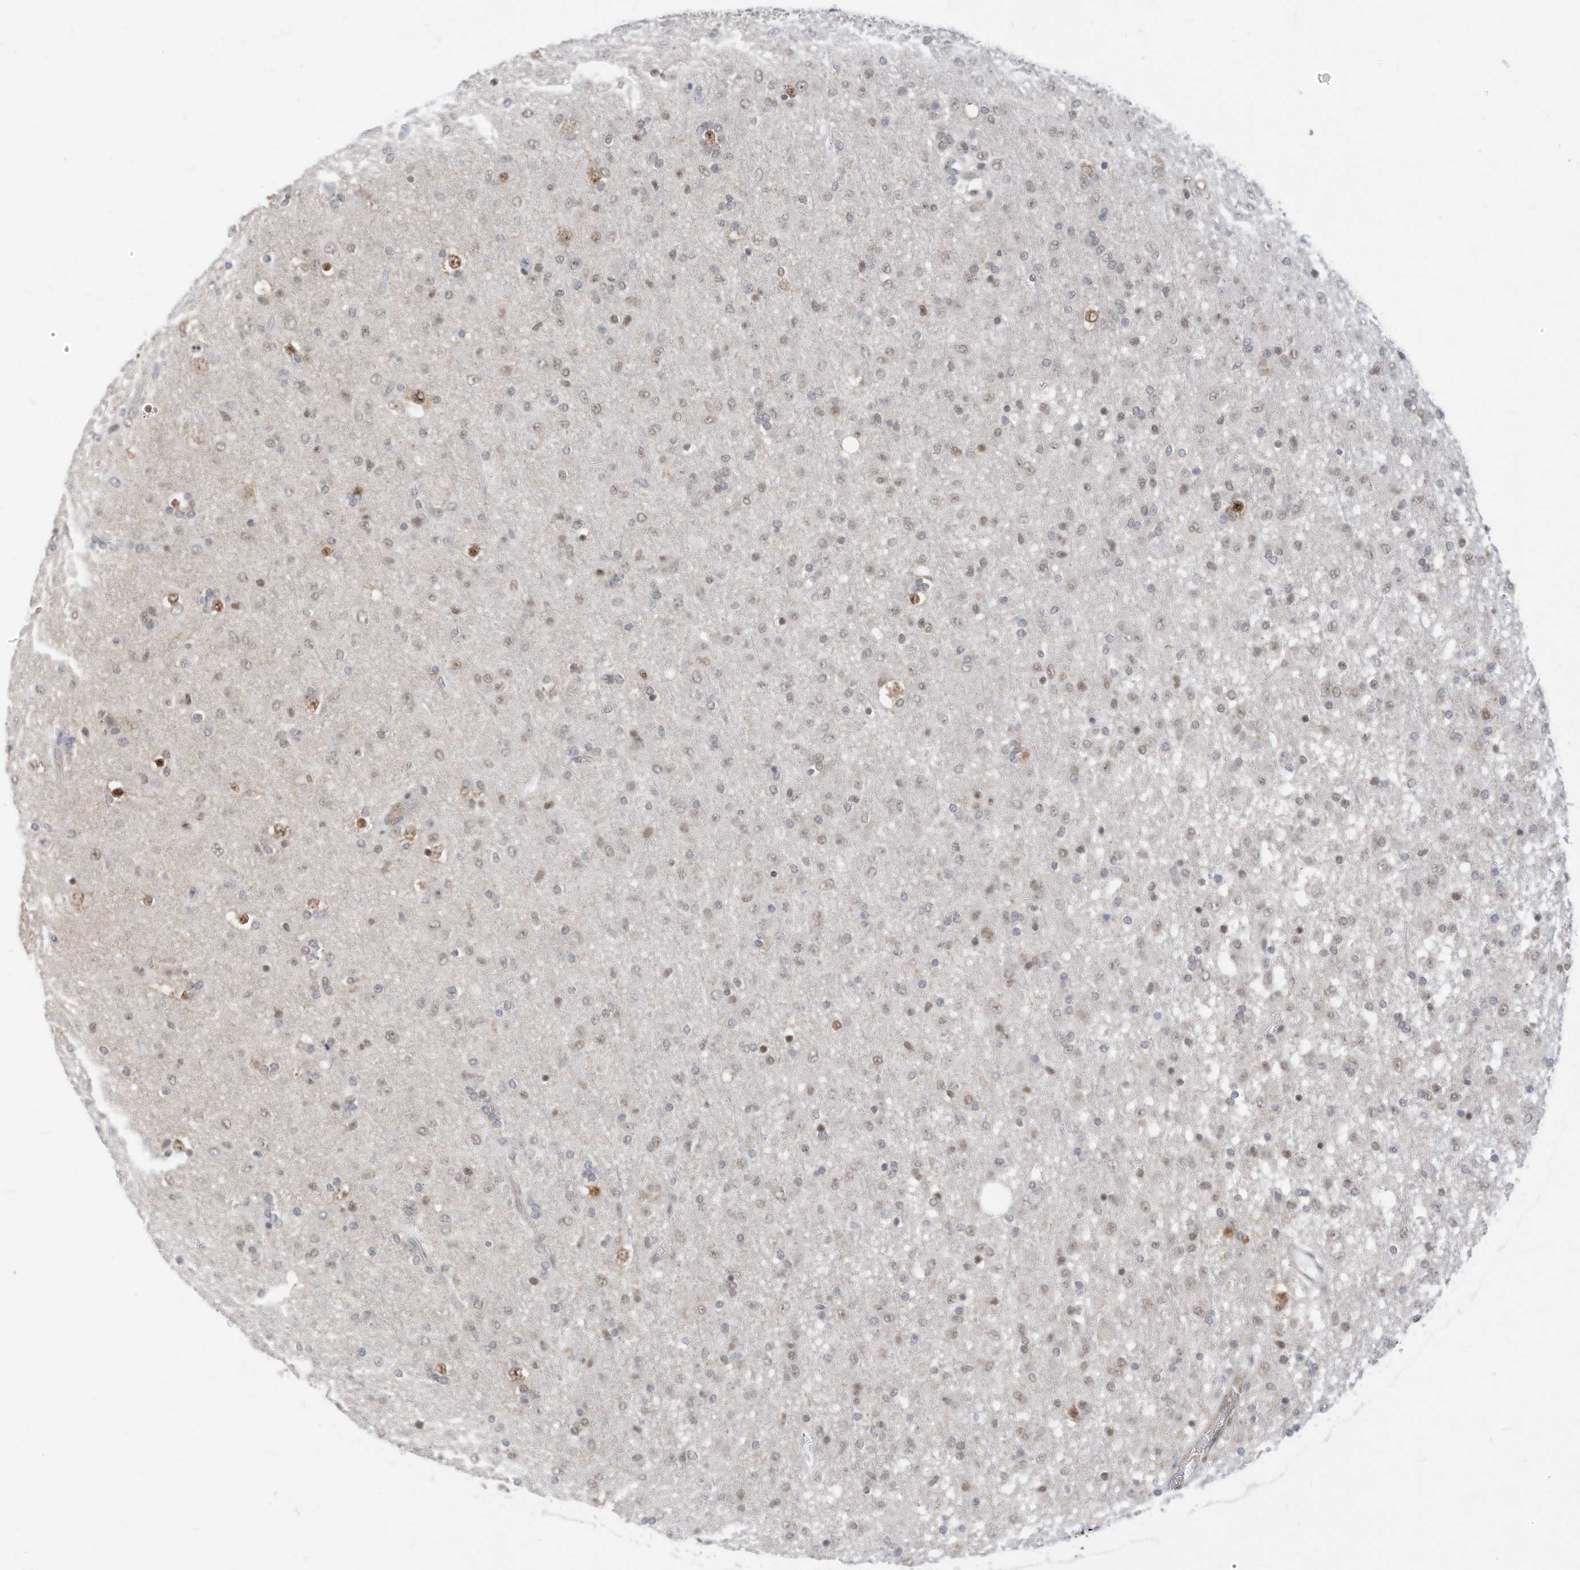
{"staining": {"intensity": "weak", "quantity": "25%-75%", "location": "nuclear"}, "tissue": "glioma", "cell_type": "Tumor cells", "image_type": "cancer", "snomed": [{"axis": "morphology", "description": "Glioma, malignant, Low grade"}, {"axis": "topography", "description": "Brain"}], "caption": "This is a micrograph of immunohistochemistry staining of malignant glioma (low-grade), which shows weak positivity in the nuclear of tumor cells.", "gene": "OGT", "patient": {"sex": "male", "age": 65}}